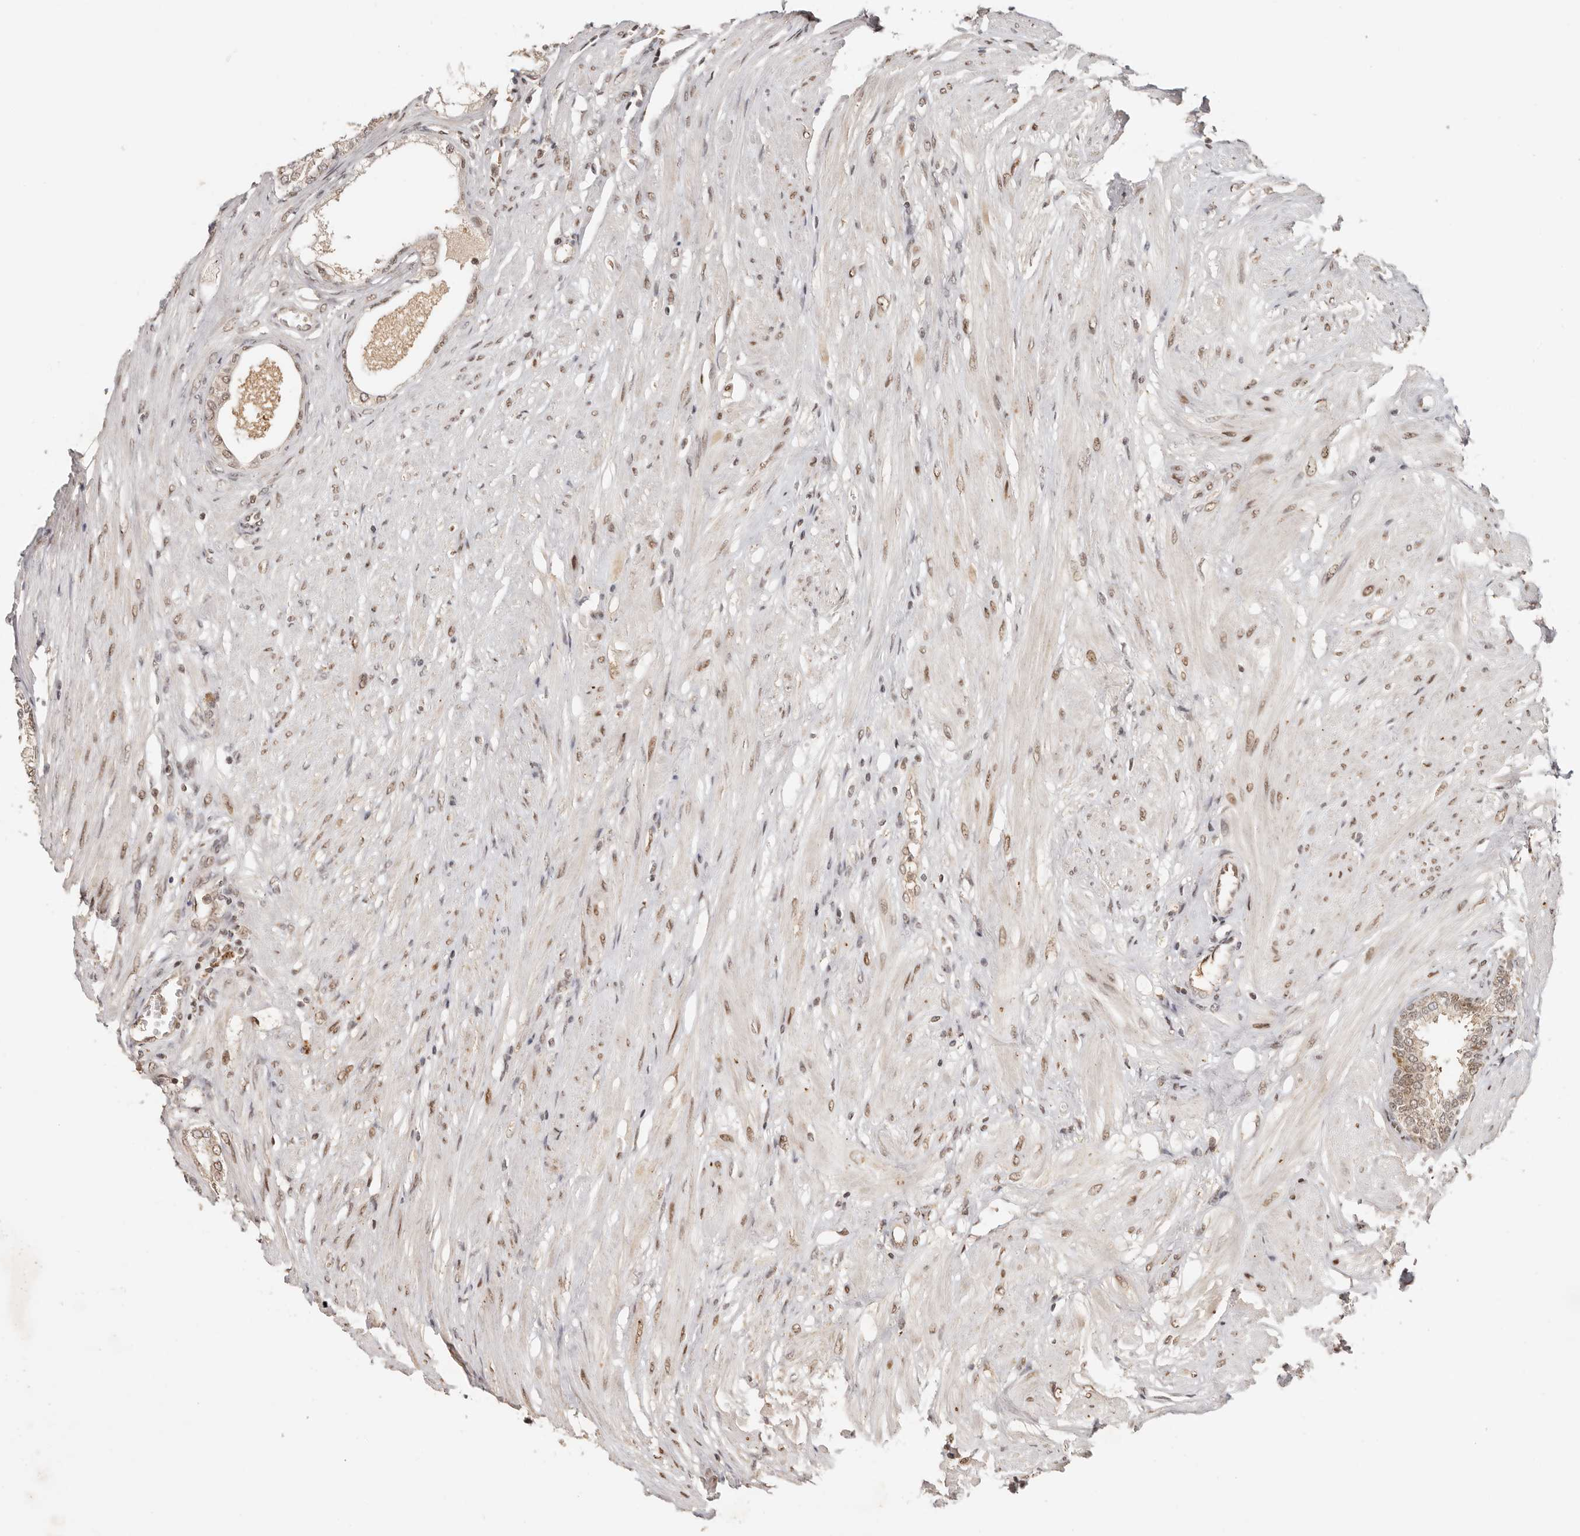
{"staining": {"intensity": "moderate", "quantity": ">75%", "location": "cytoplasmic/membranous,nuclear"}, "tissue": "prostate", "cell_type": "Glandular cells", "image_type": "normal", "snomed": [{"axis": "morphology", "description": "Normal tissue, NOS"}, {"axis": "morphology", "description": "Urothelial carcinoma, Low grade"}, {"axis": "topography", "description": "Urinary bladder"}, {"axis": "topography", "description": "Prostate"}], "caption": "Glandular cells display medium levels of moderate cytoplasmic/membranous,nuclear staining in about >75% of cells in normal human prostate.", "gene": "SEC14L1", "patient": {"sex": "male", "age": 60}}